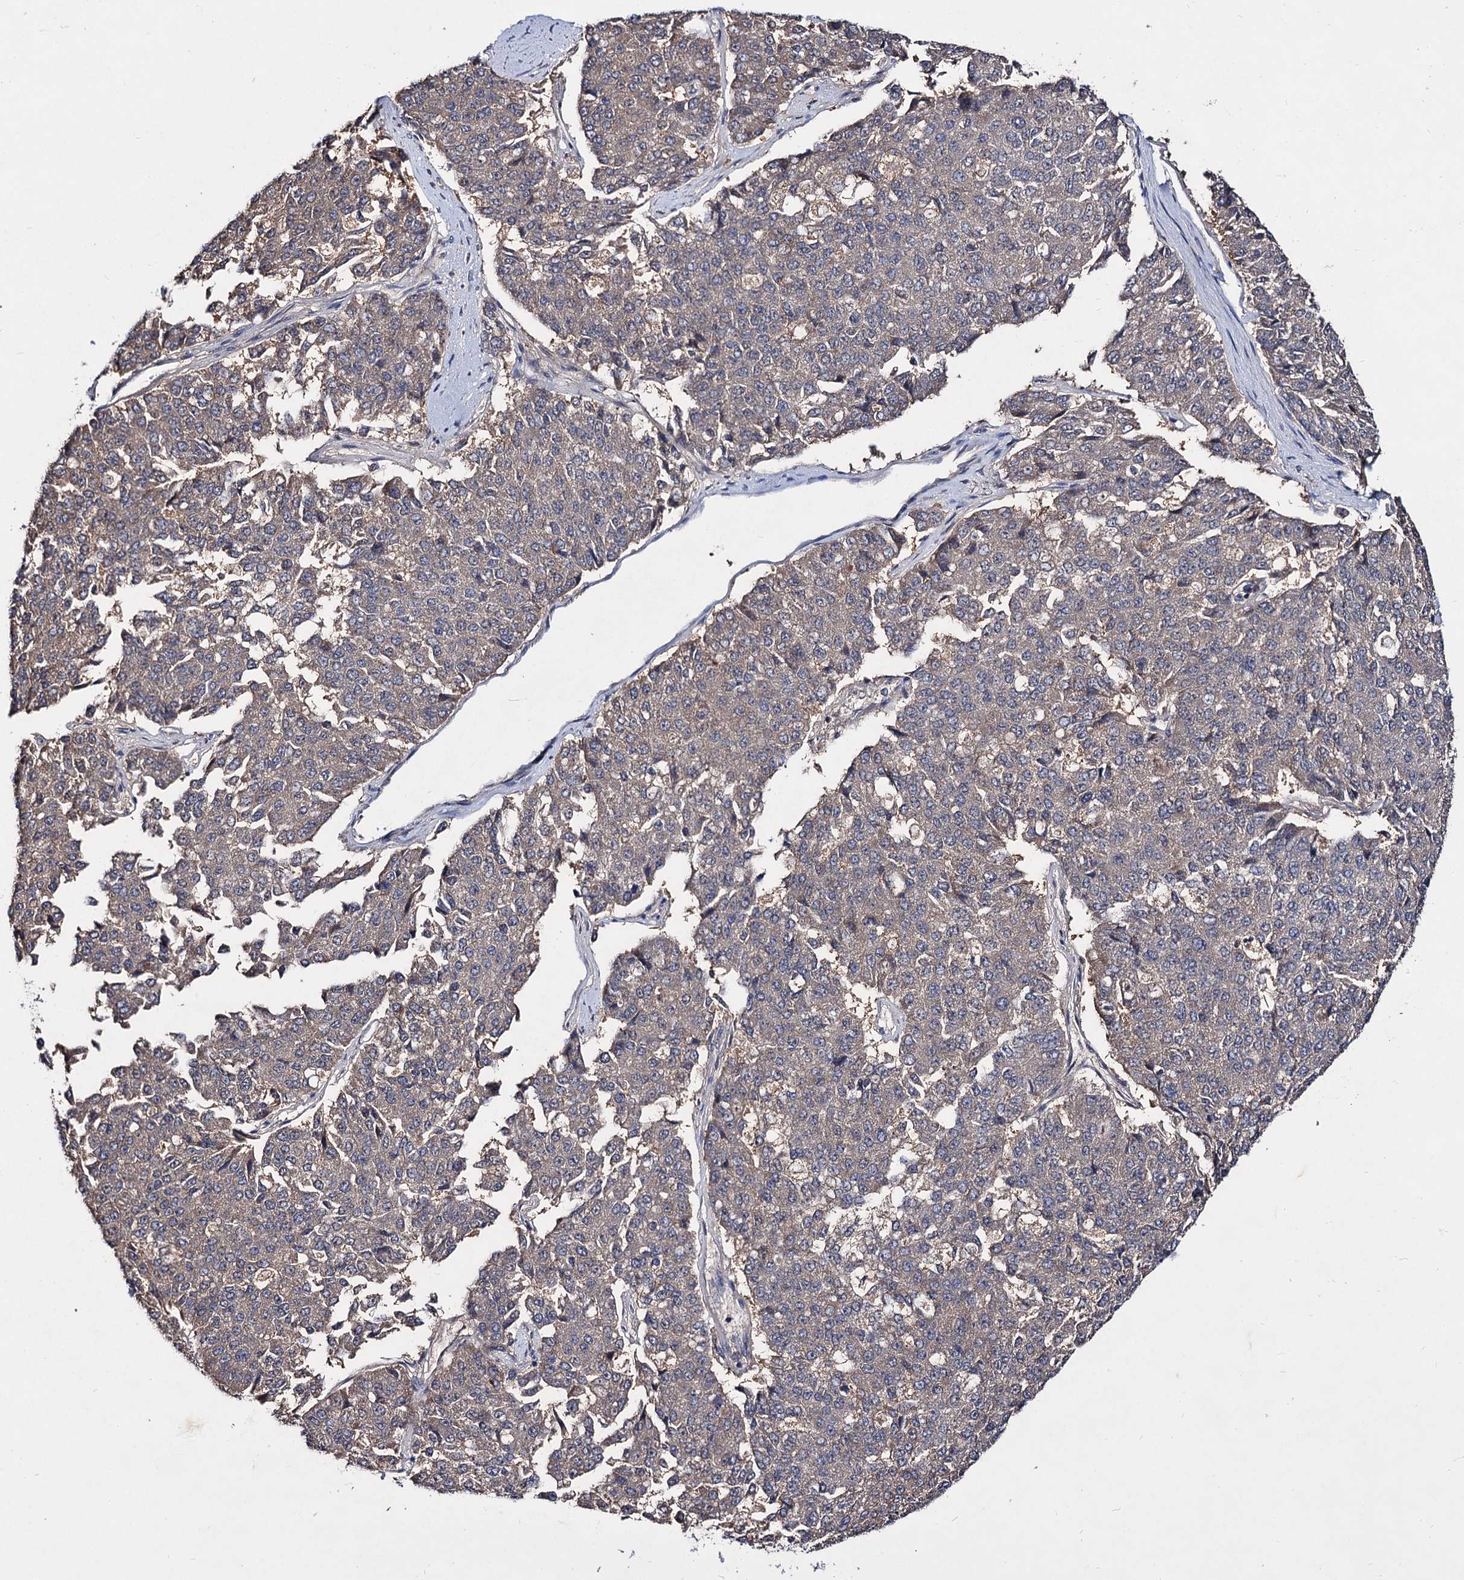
{"staining": {"intensity": "negative", "quantity": "none", "location": "none"}, "tissue": "pancreatic cancer", "cell_type": "Tumor cells", "image_type": "cancer", "snomed": [{"axis": "morphology", "description": "Adenocarcinoma, NOS"}, {"axis": "topography", "description": "Pancreas"}], "caption": "A high-resolution histopathology image shows immunohistochemistry staining of pancreatic cancer, which exhibits no significant expression in tumor cells. (DAB (3,3'-diaminobenzidine) immunohistochemistry (IHC) visualized using brightfield microscopy, high magnification).", "gene": "ACTR6", "patient": {"sex": "male", "age": 50}}